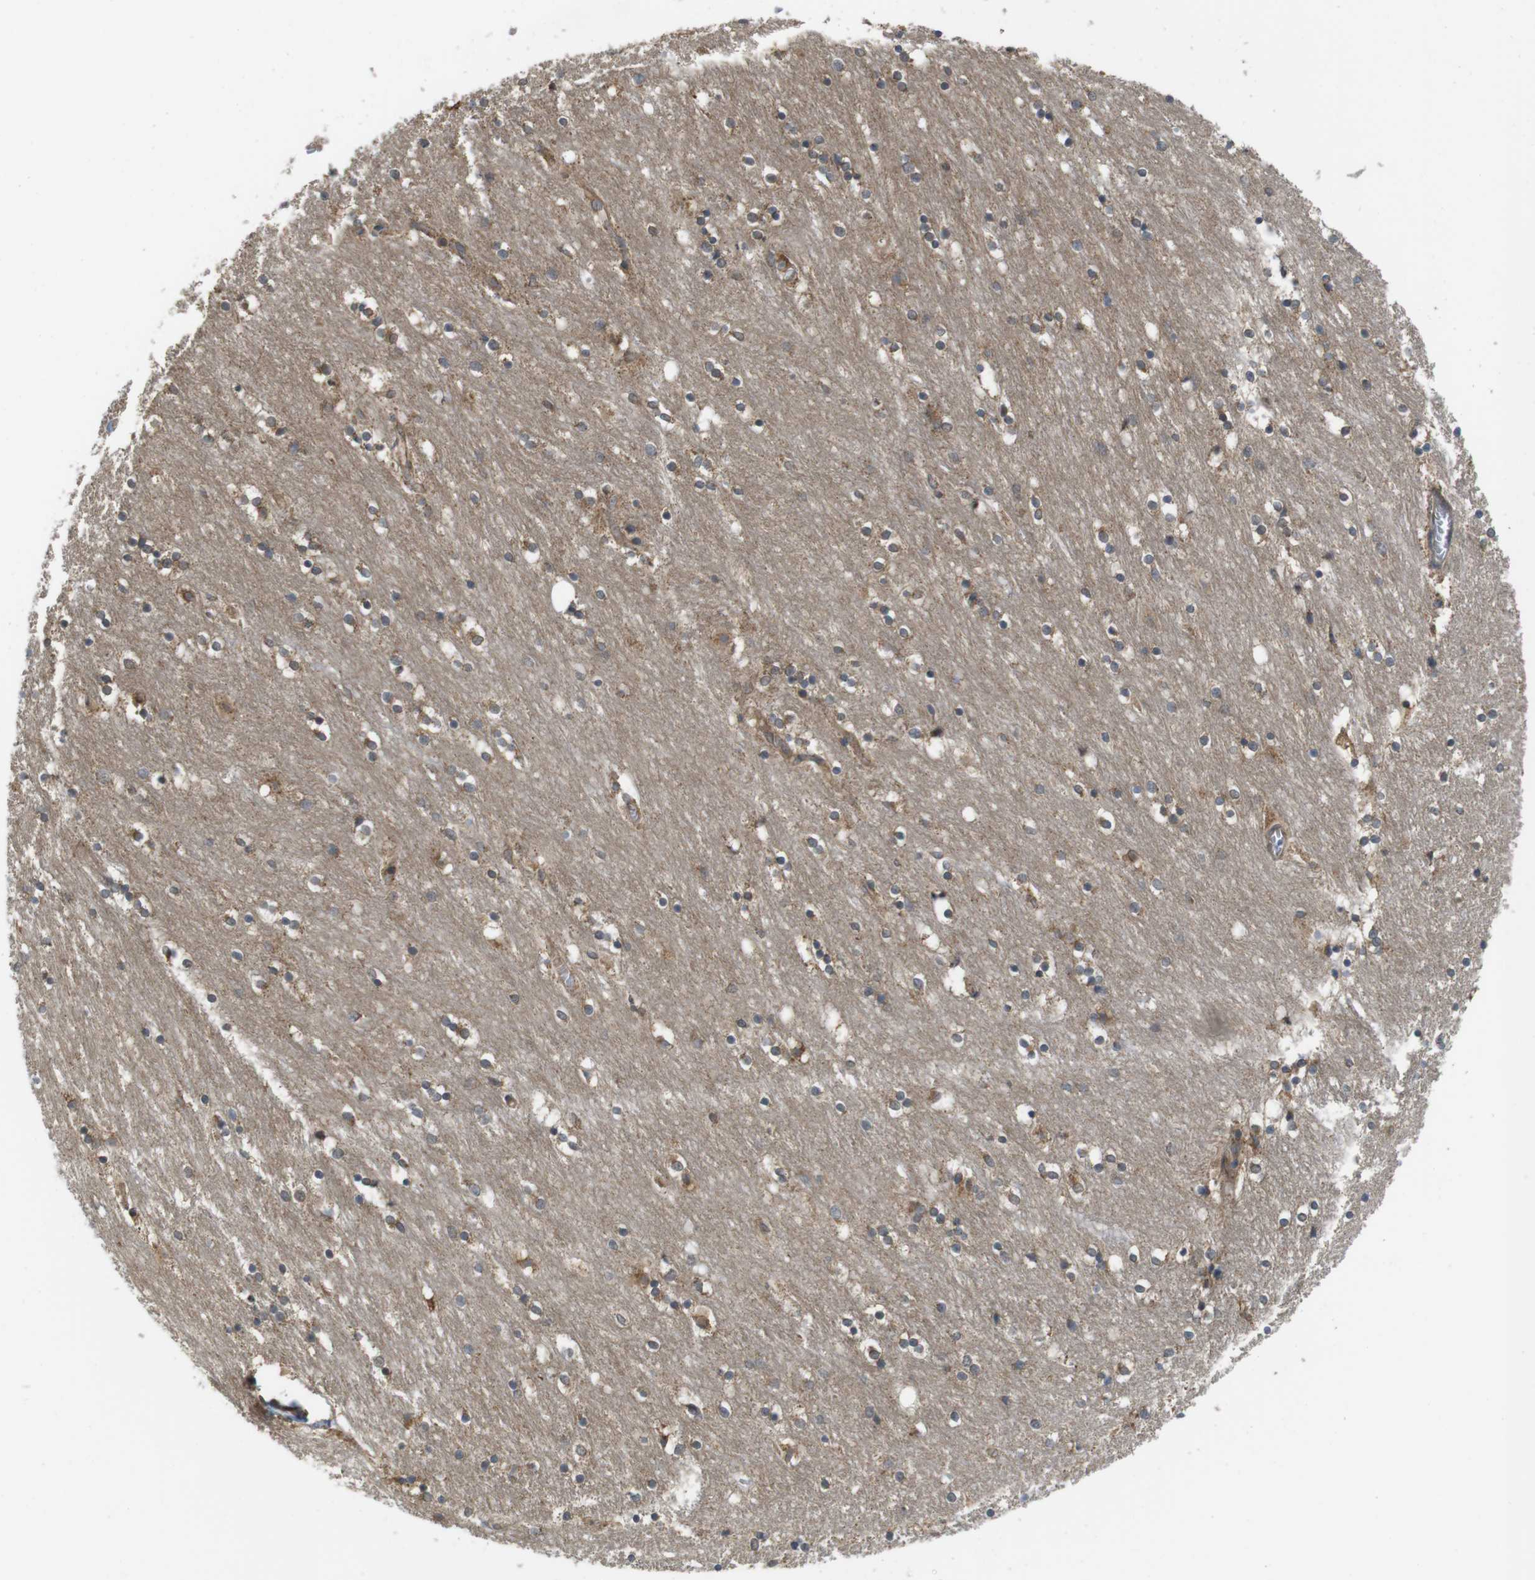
{"staining": {"intensity": "moderate", "quantity": "25%-75%", "location": "cytoplasmic/membranous"}, "tissue": "caudate", "cell_type": "Glial cells", "image_type": "normal", "snomed": [{"axis": "morphology", "description": "Normal tissue, NOS"}, {"axis": "topography", "description": "Lateral ventricle wall"}], "caption": "Immunohistochemistry (DAB) staining of benign human caudate displays moderate cytoplasmic/membranous protein staining in approximately 25%-75% of glial cells. Nuclei are stained in blue.", "gene": "RNF130", "patient": {"sex": "female", "age": 54}}